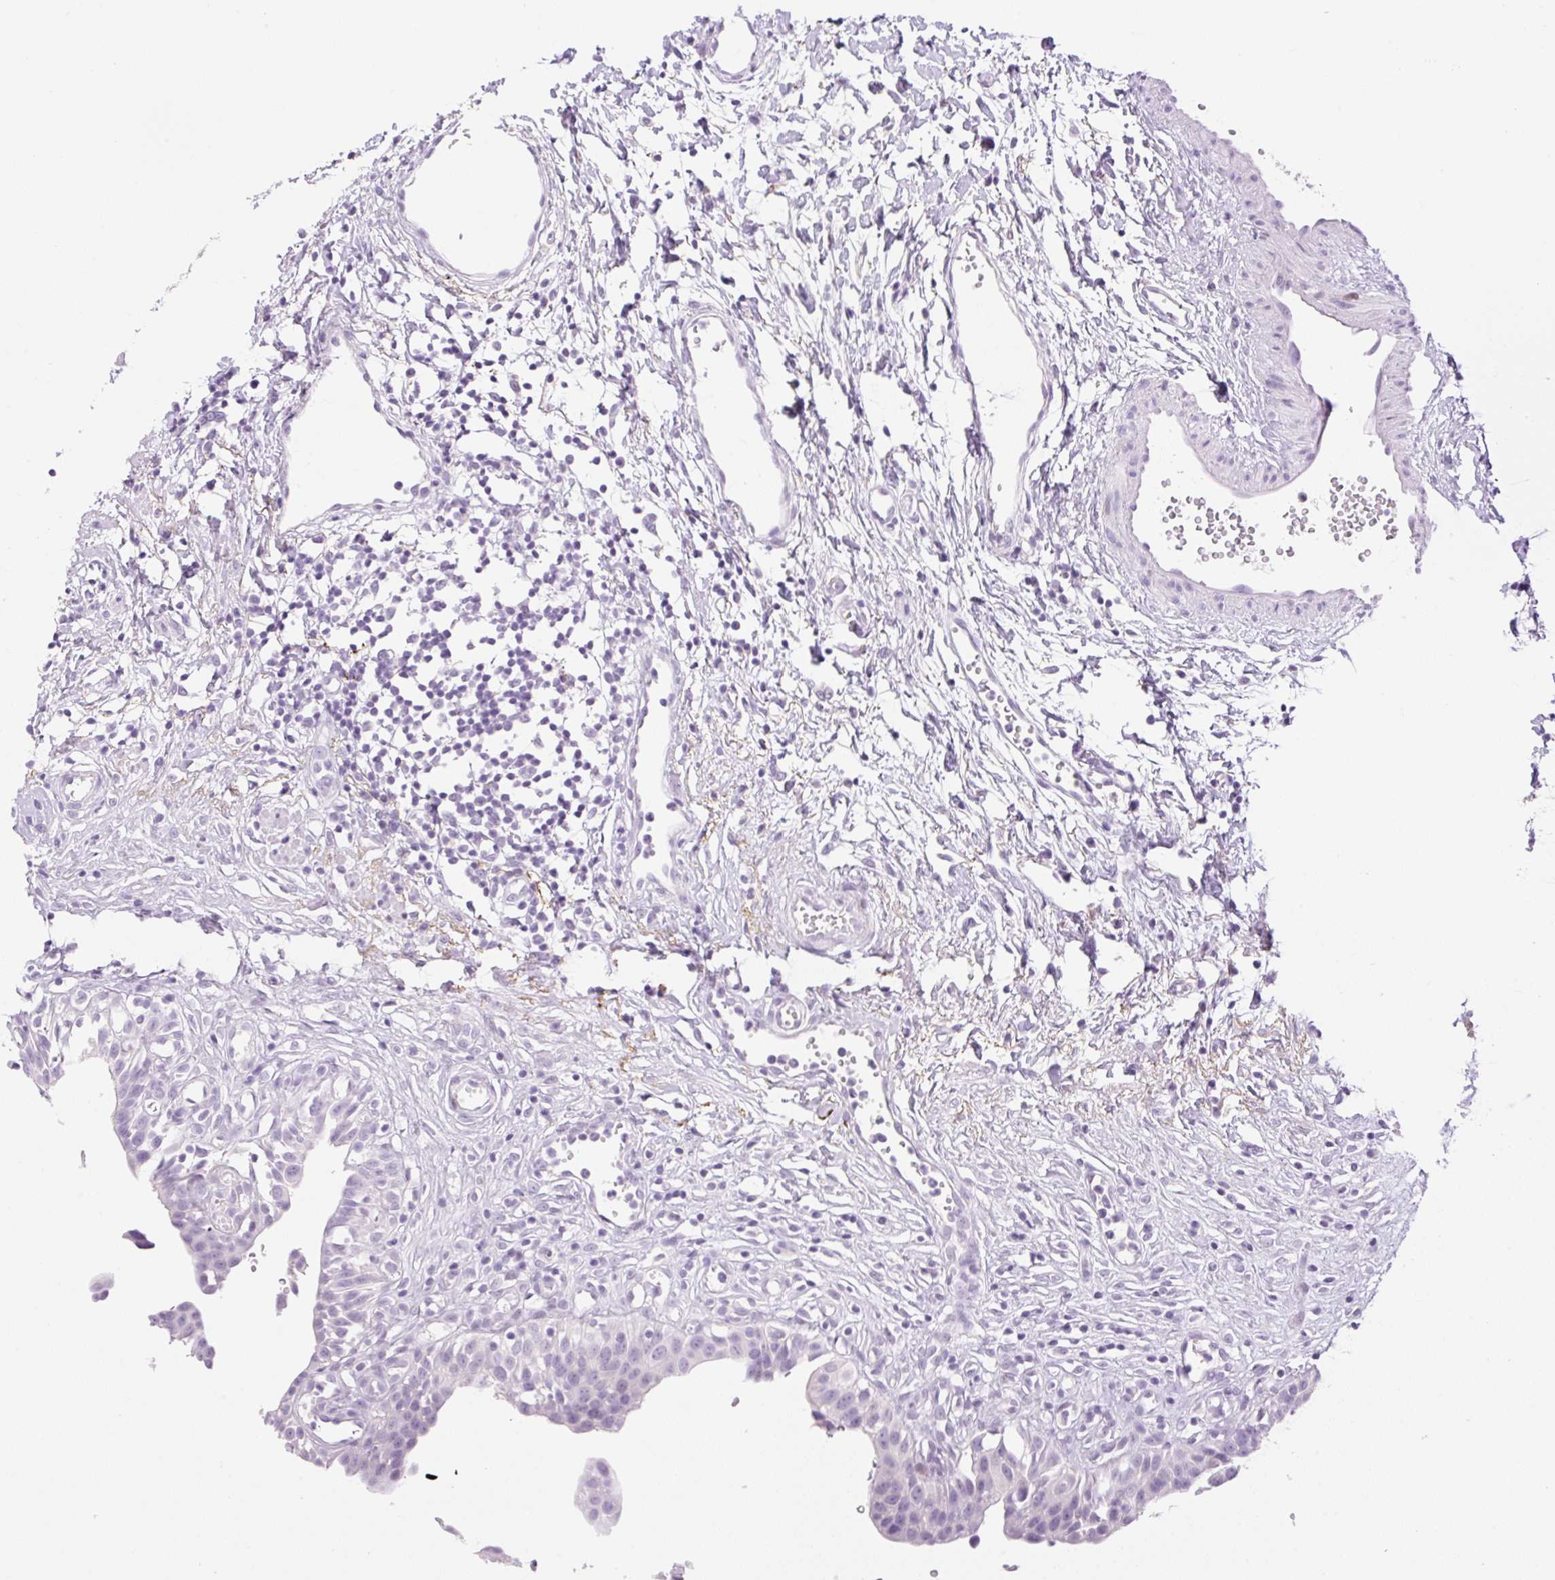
{"staining": {"intensity": "negative", "quantity": "none", "location": "none"}, "tissue": "urinary bladder", "cell_type": "Urothelial cells", "image_type": "normal", "snomed": [{"axis": "morphology", "description": "Normal tissue, NOS"}, {"axis": "topography", "description": "Urinary bladder"}], "caption": "High power microscopy histopathology image of an immunohistochemistry (IHC) histopathology image of unremarkable urinary bladder, revealing no significant positivity in urothelial cells.", "gene": "SP140L", "patient": {"sex": "male", "age": 51}}